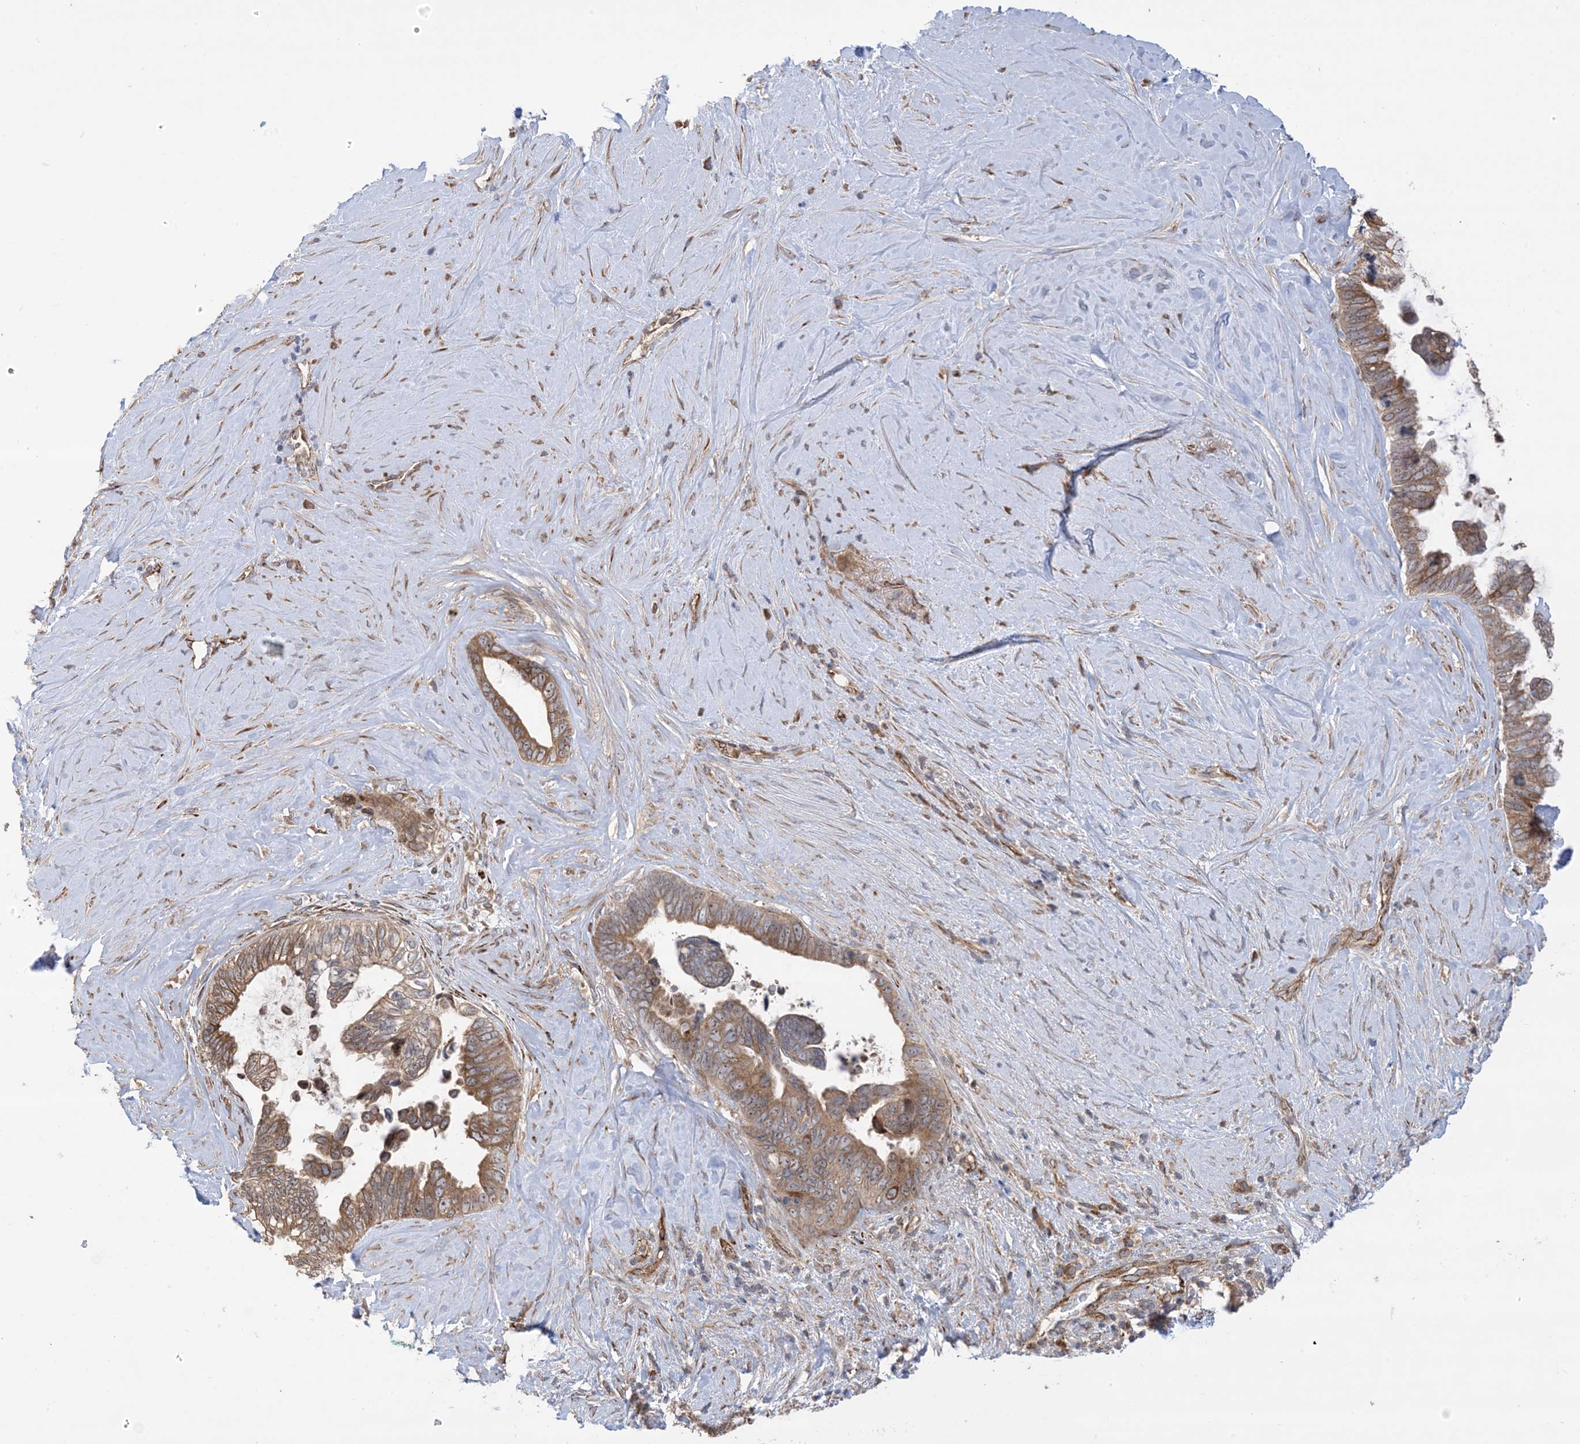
{"staining": {"intensity": "moderate", "quantity": ">75%", "location": "cytoplasmic/membranous"}, "tissue": "pancreatic cancer", "cell_type": "Tumor cells", "image_type": "cancer", "snomed": [{"axis": "morphology", "description": "Adenocarcinoma, NOS"}, {"axis": "topography", "description": "Pancreas"}], "caption": "Pancreatic cancer stained for a protein (brown) reveals moderate cytoplasmic/membranous positive expression in approximately >75% of tumor cells.", "gene": "CLEC16A", "patient": {"sex": "female", "age": 72}}